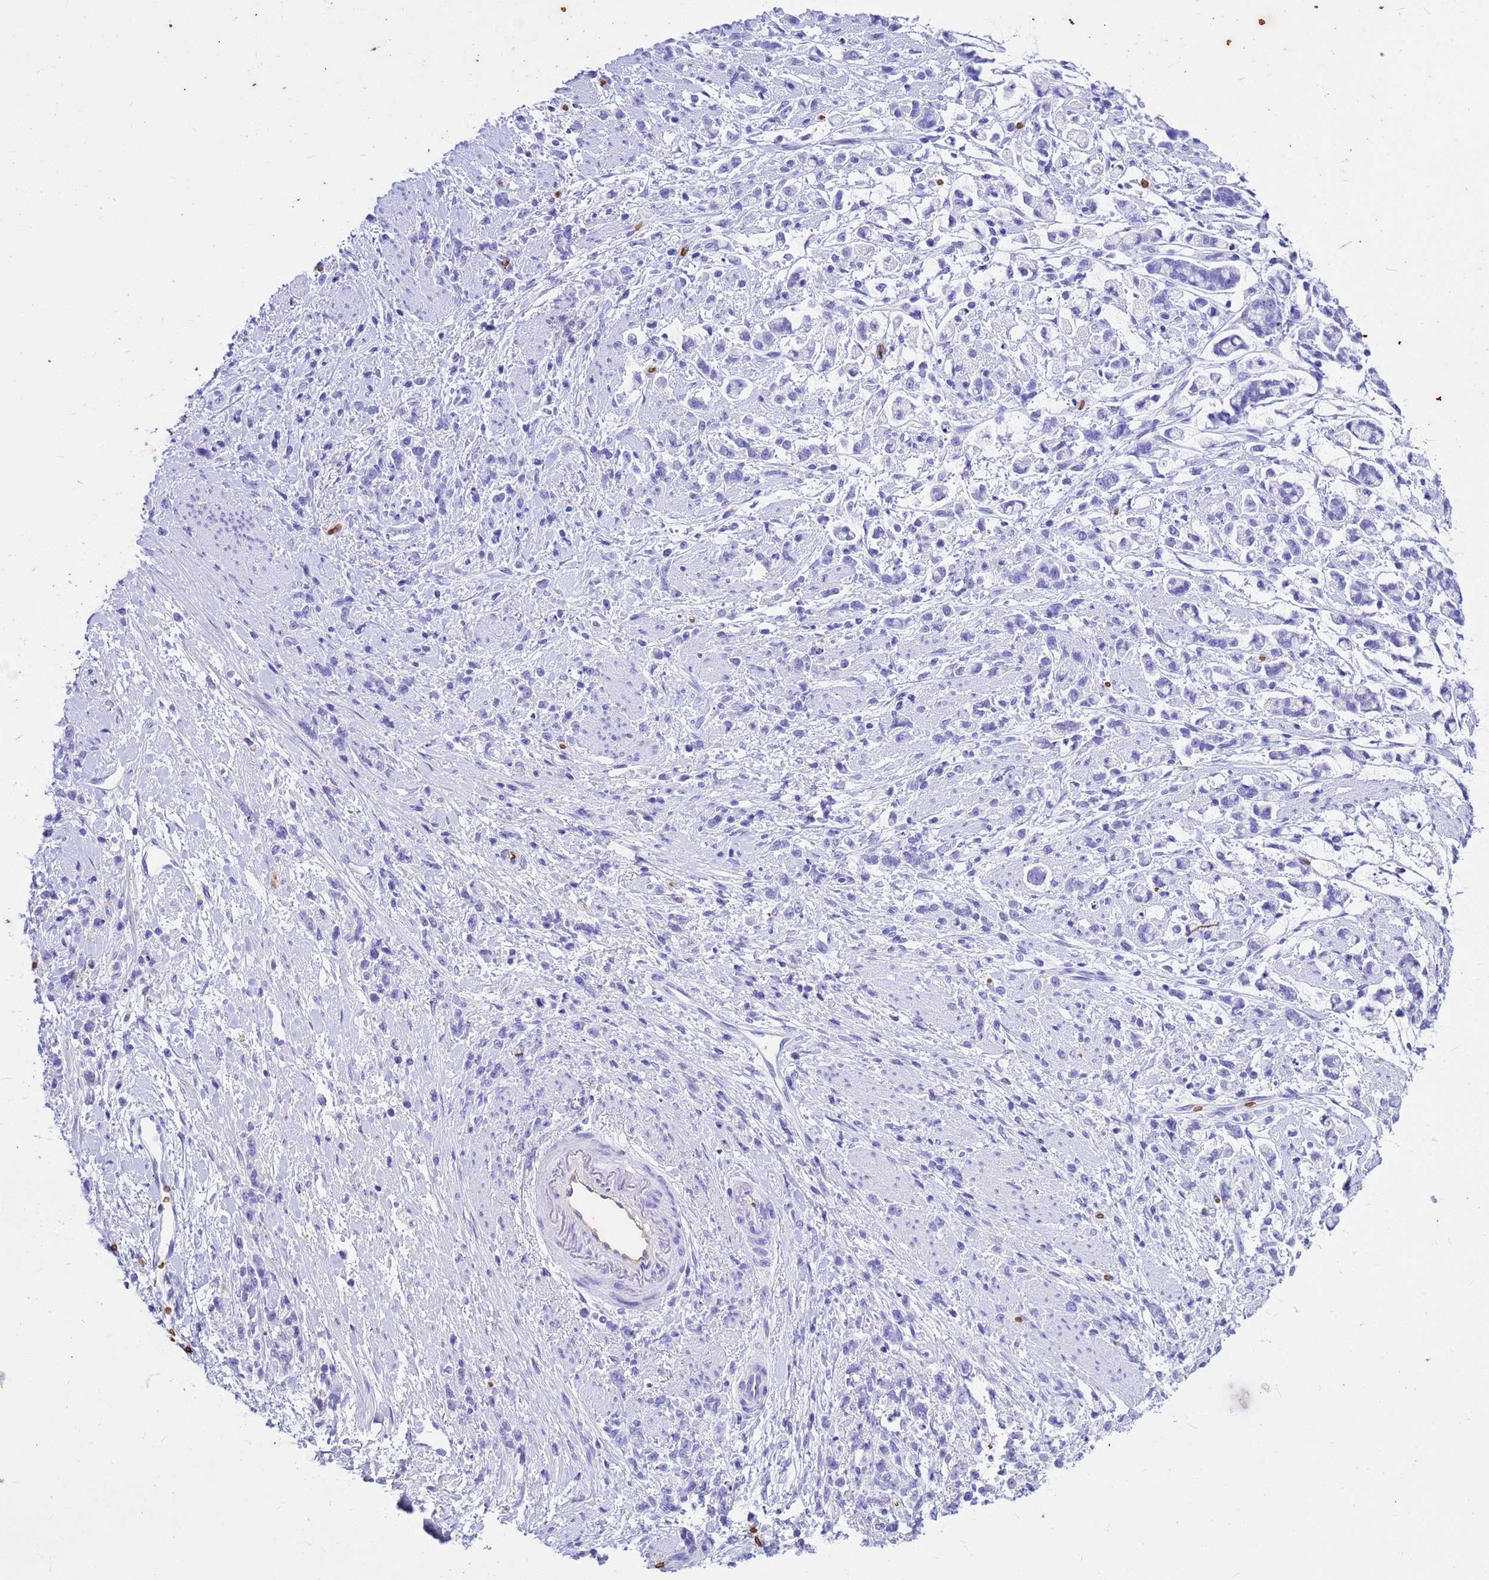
{"staining": {"intensity": "negative", "quantity": "none", "location": "none"}, "tissue": "stomach cancer", "cell_type": "Tumor cells", "image_type": "cancer", "snomed": [{"axis": "morphology", "description": "Adenocarcinoma, NOS"}, {"axis": "topography", "description": "Stomach"}], "caption": "An image of stomach cancer stained for a protein demonstrates no brown staining in tumor cells.", "gene": "HBA2", "patient": {"sex": "female", "age": 60}}